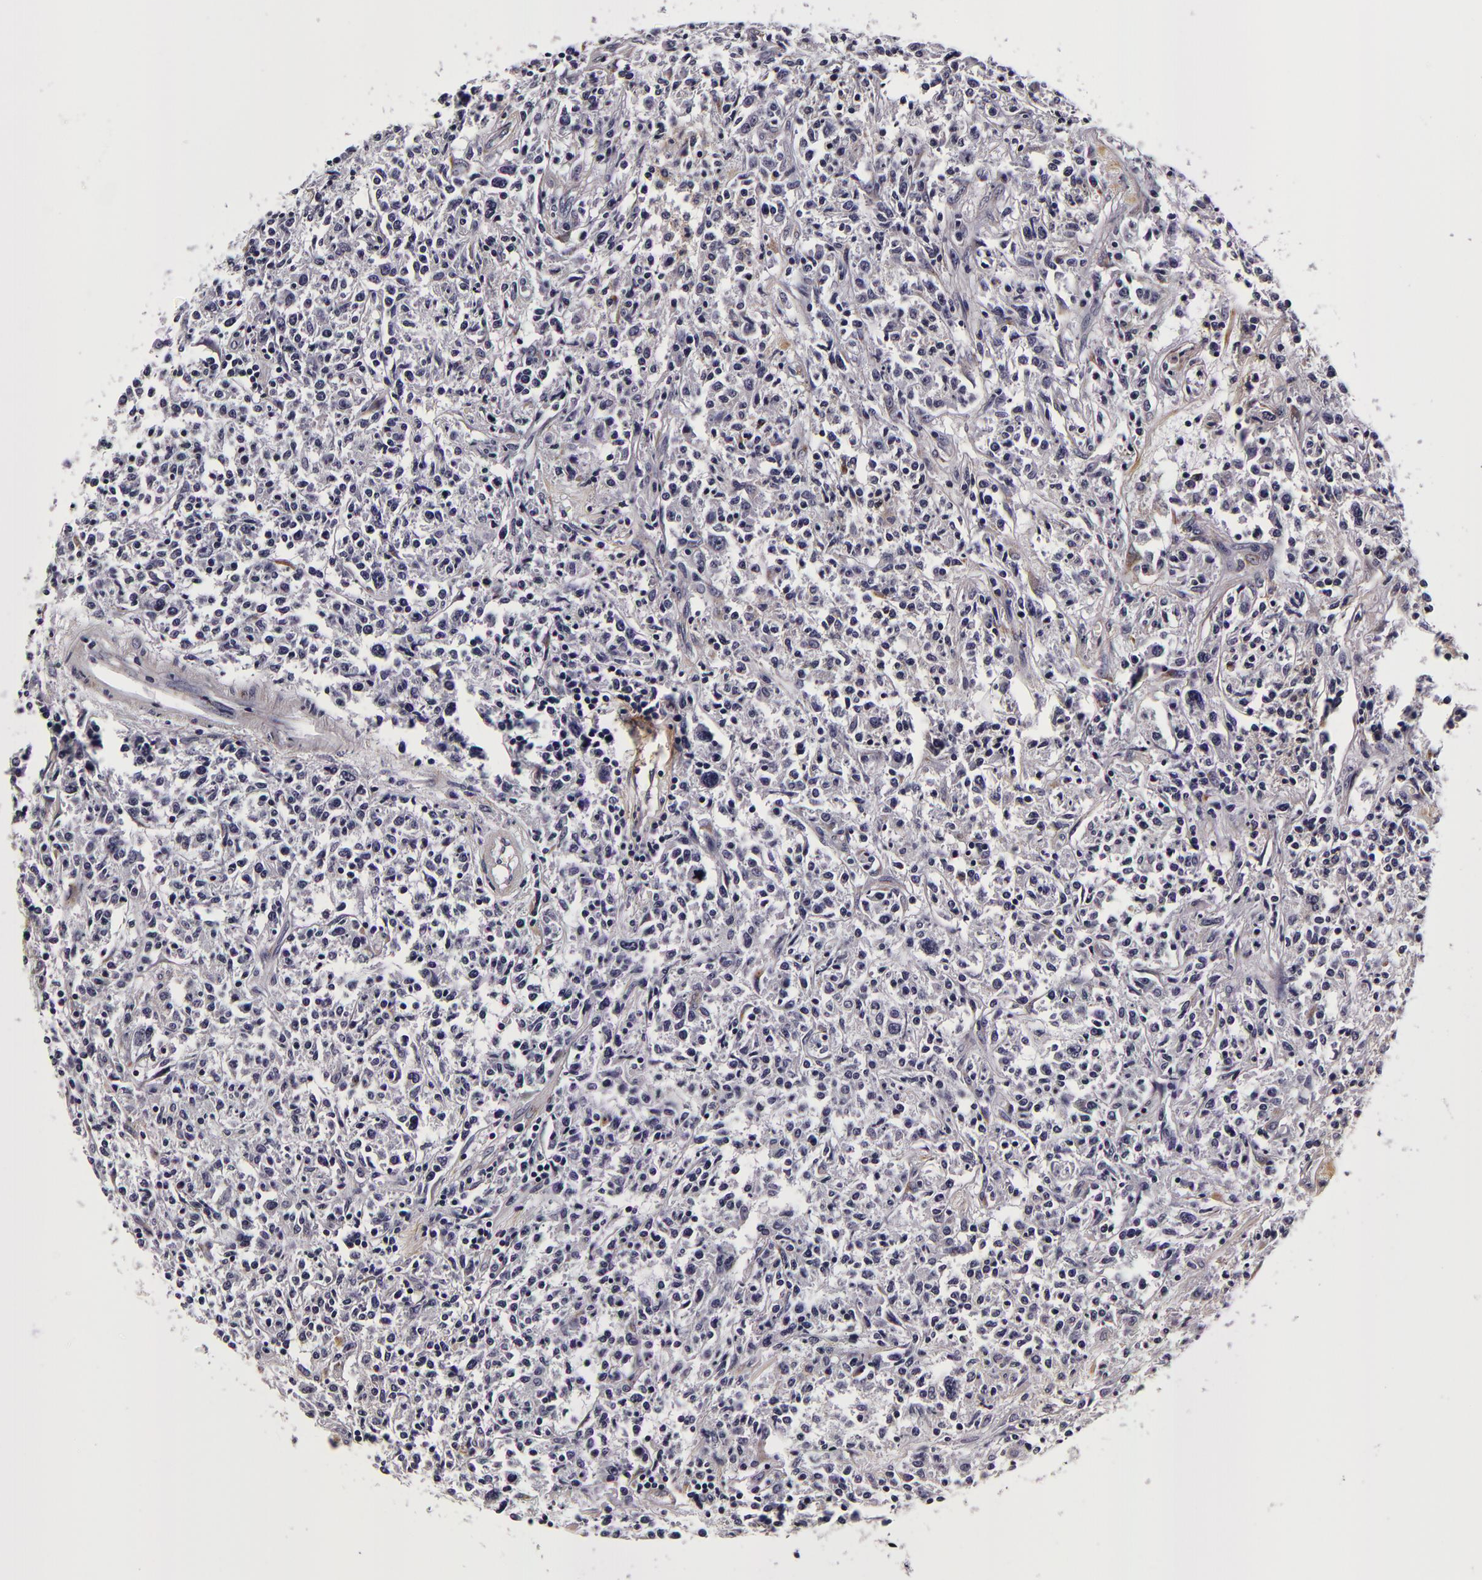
{"staining": {"intensity": "negative", "quantity": "none", "location": "none"}, "tissue": "lymphoma", "cell_type": "Tumor cells", "image_type": "cancer", "snomed": [{"axis": "morphology", "description": "Malignant lymphoma, non-Hodgkin's type, Low grade"}, {"axis": "topography", "description": "Small intestine"}], "caption": "This is an immunohistochemistry (IHC) histopathology image of human lymphoma. There is no positivity in tumor cells.", "gene": "LGALS3BP", "patient": {"sex": "female", "age": 59}}